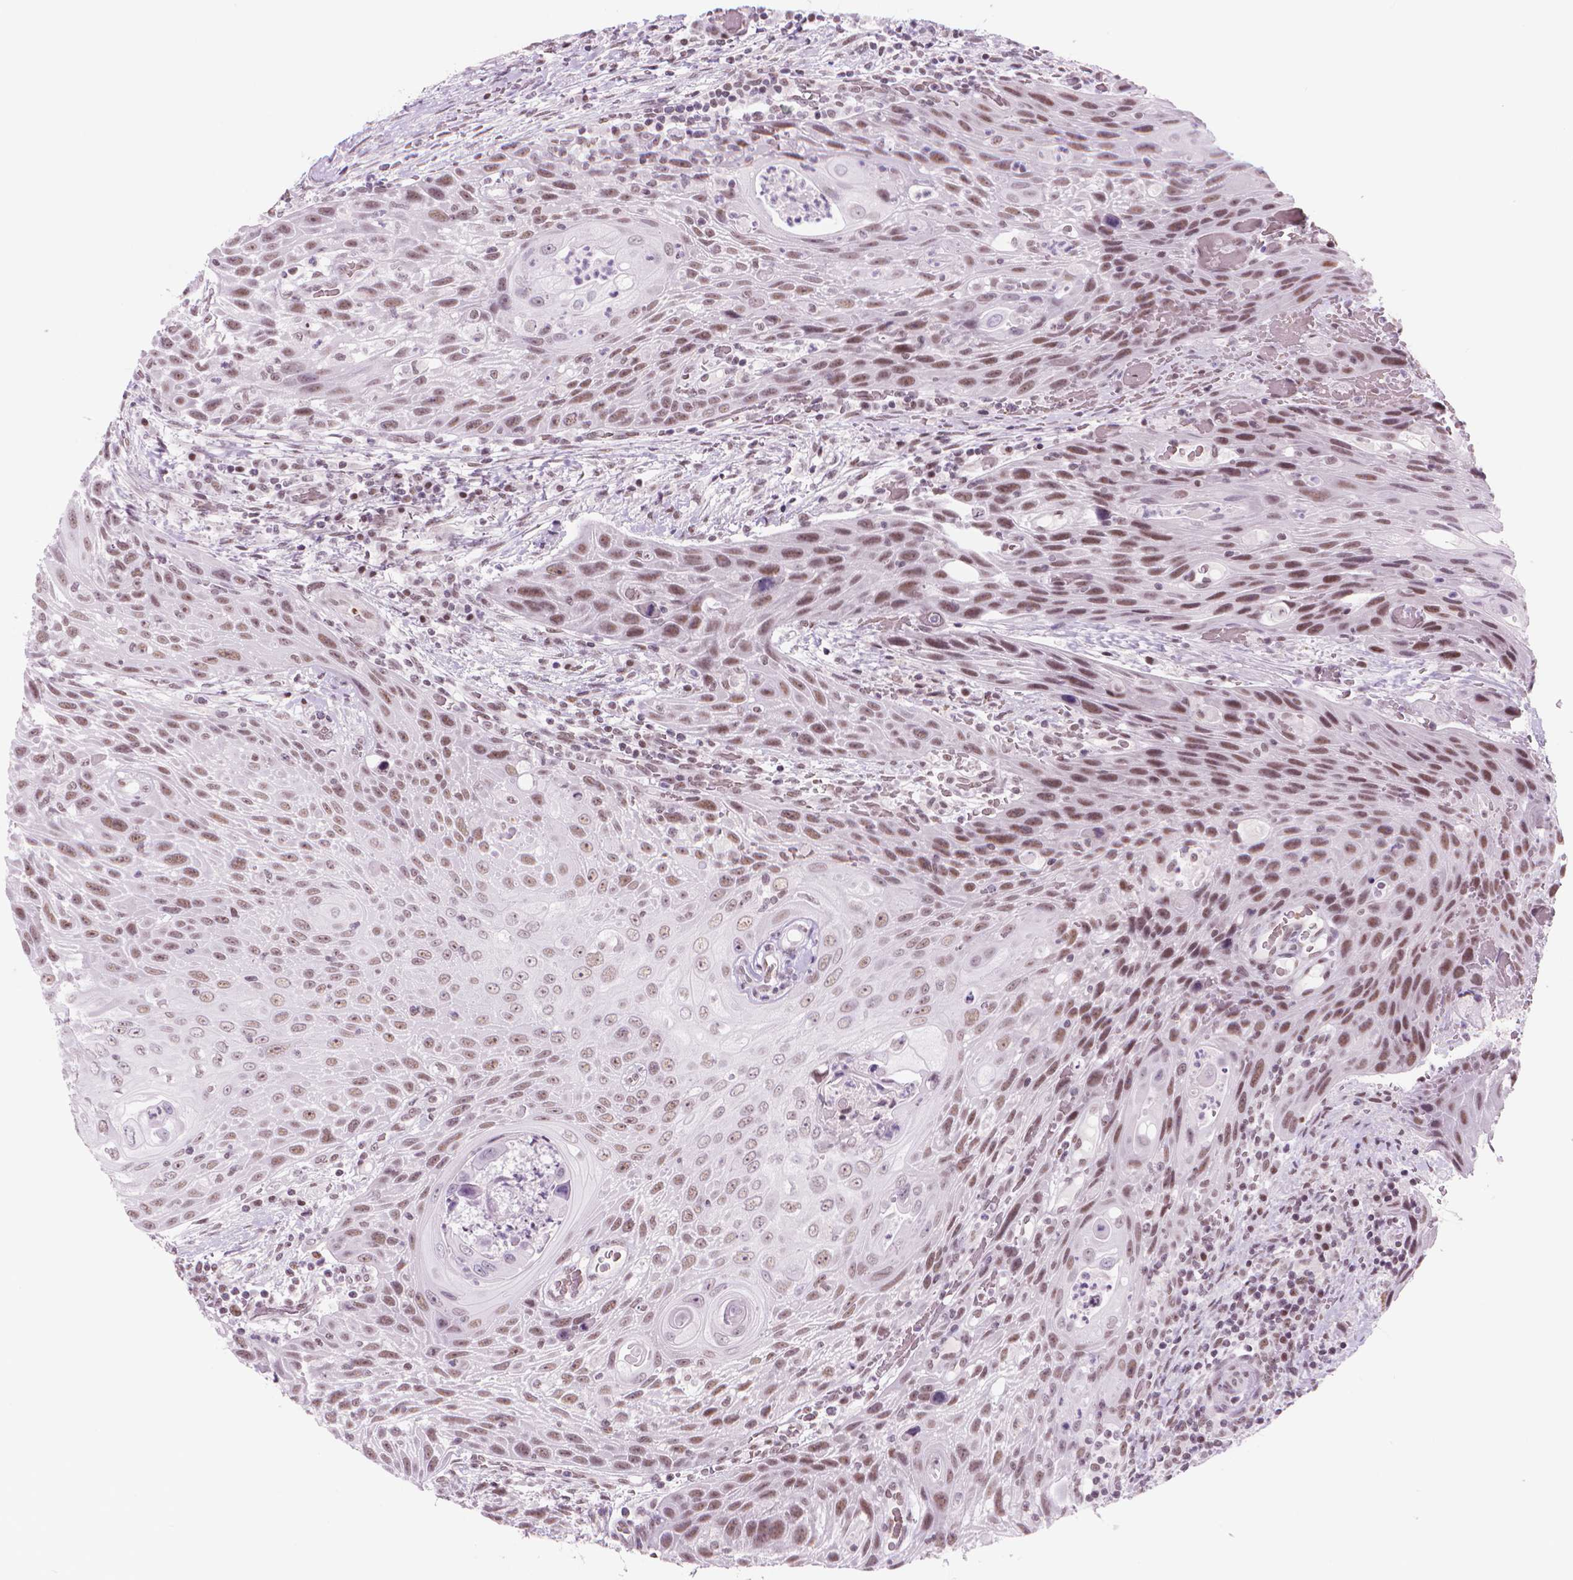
{"staining": {"intensity": "moderate", "quantity": ">75%", "location": "nuclear"}, "tissue": "head and neck cancer", "cell_type": "Tumor cells", "image_type": "cancer", "snomed": [{"axis": "morphology", "description": "Squamous cell carcinoma, NOS"}, {"axis": "topography", "description": "Head-Neck"}], "caption": "DAB (3,3'-diaminobenzidine) immunohistochemical staining of human squamous cell carcinoma (head and neck) exhibits moderate nuclear protein staining in approximately >75% of tumor cells.", "gene": "POLR3D", "patient": {"sex": "male", "age": 69}}